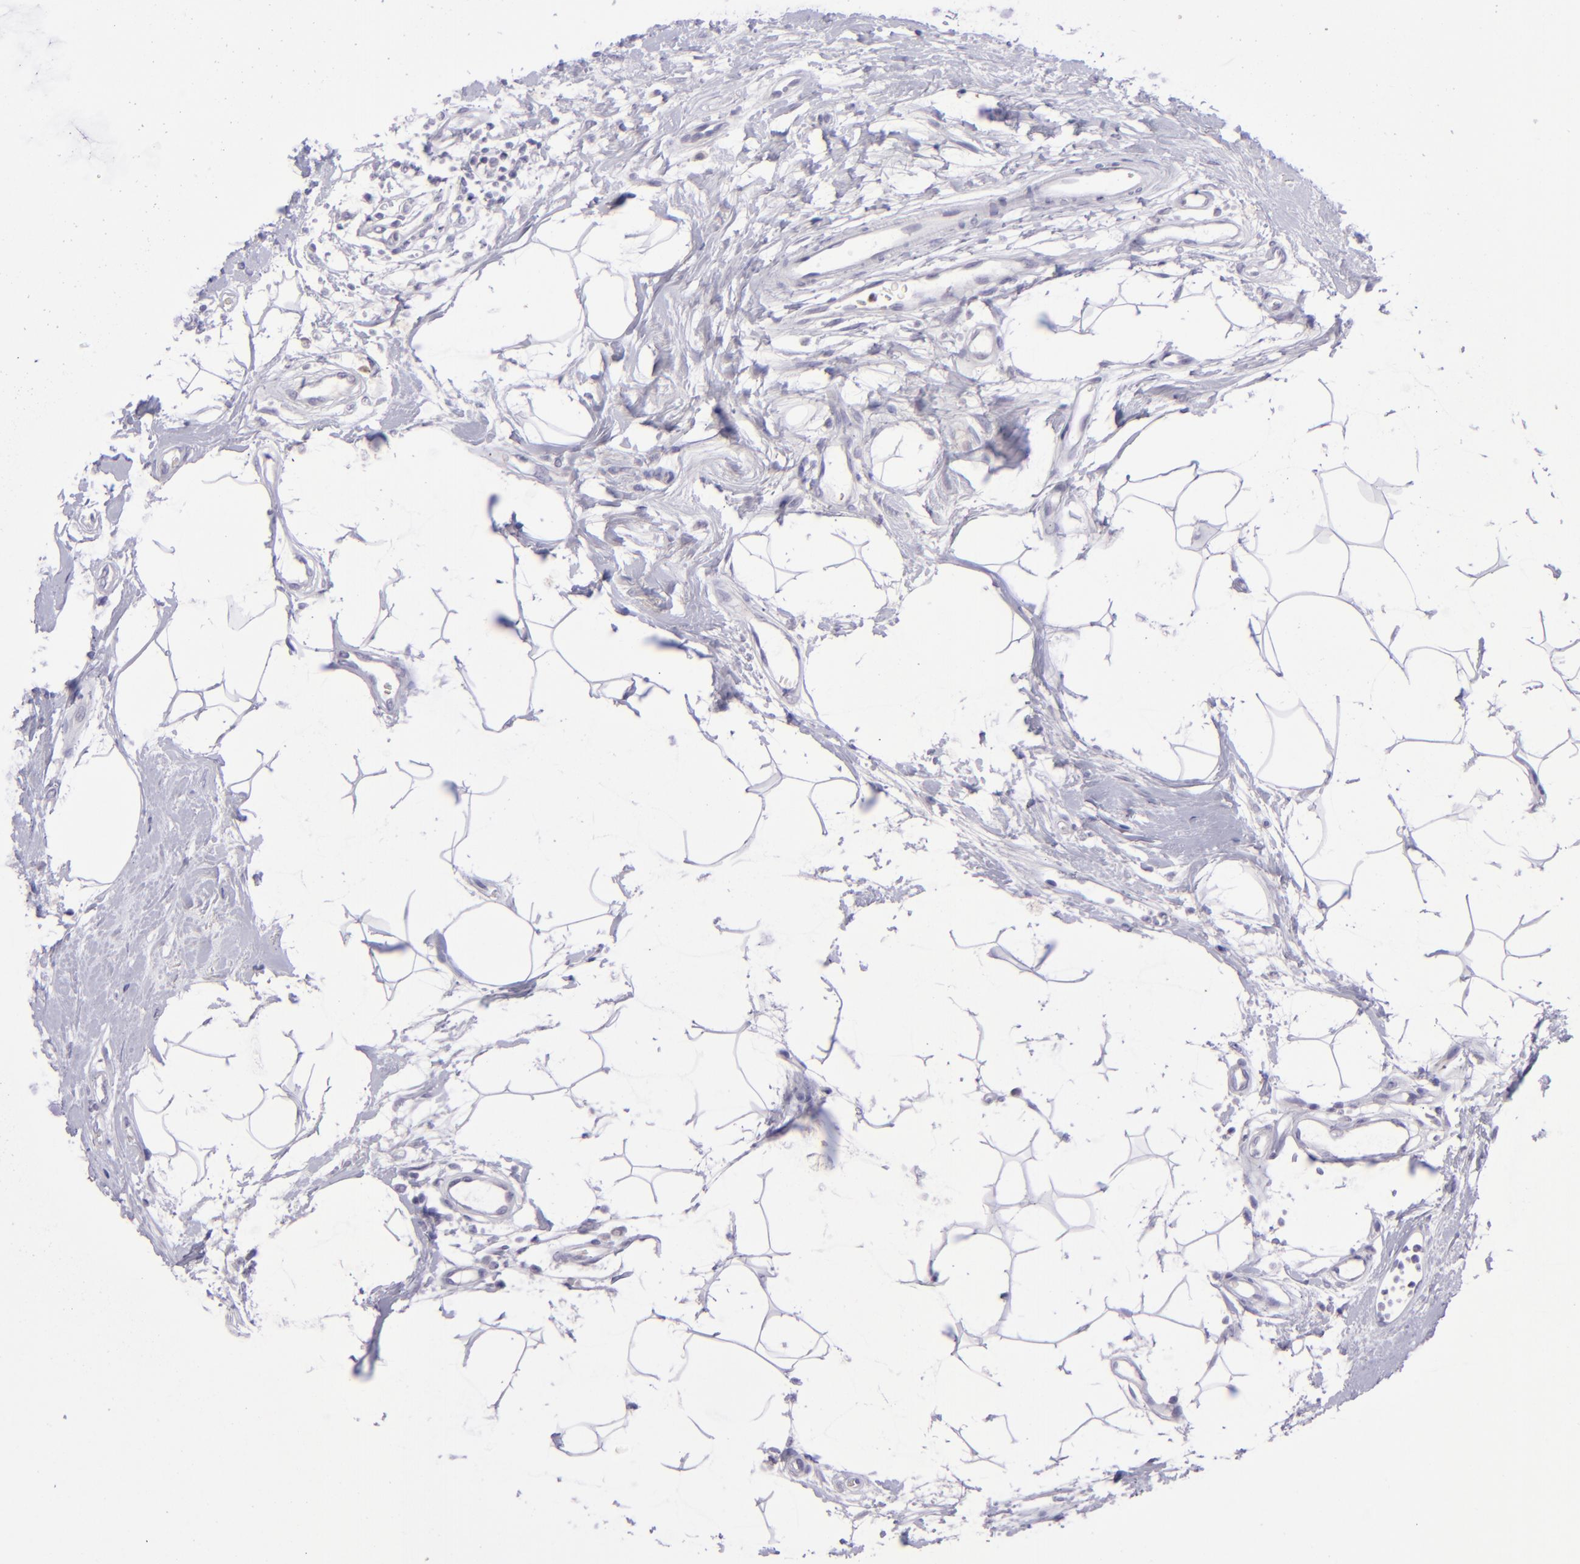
{"staining": {"intensity": "negative", "quantity": "none", "location": "none"}, "tissue": "breast cancer", "cell_type": "Tumor cells", "image_type": "cancer", "snomed": [{"axis": "morphology", "description": "Duct carcinoma"}, {"axis": "topography", "description": "Breast"}], "caption": "A histopathology image of intraductal carcinoma (breast) stained for a protein reveals no brown staining in tumor cells.", "gene": "POU2F2", "patient": {"sex": "female", "age": 40}}